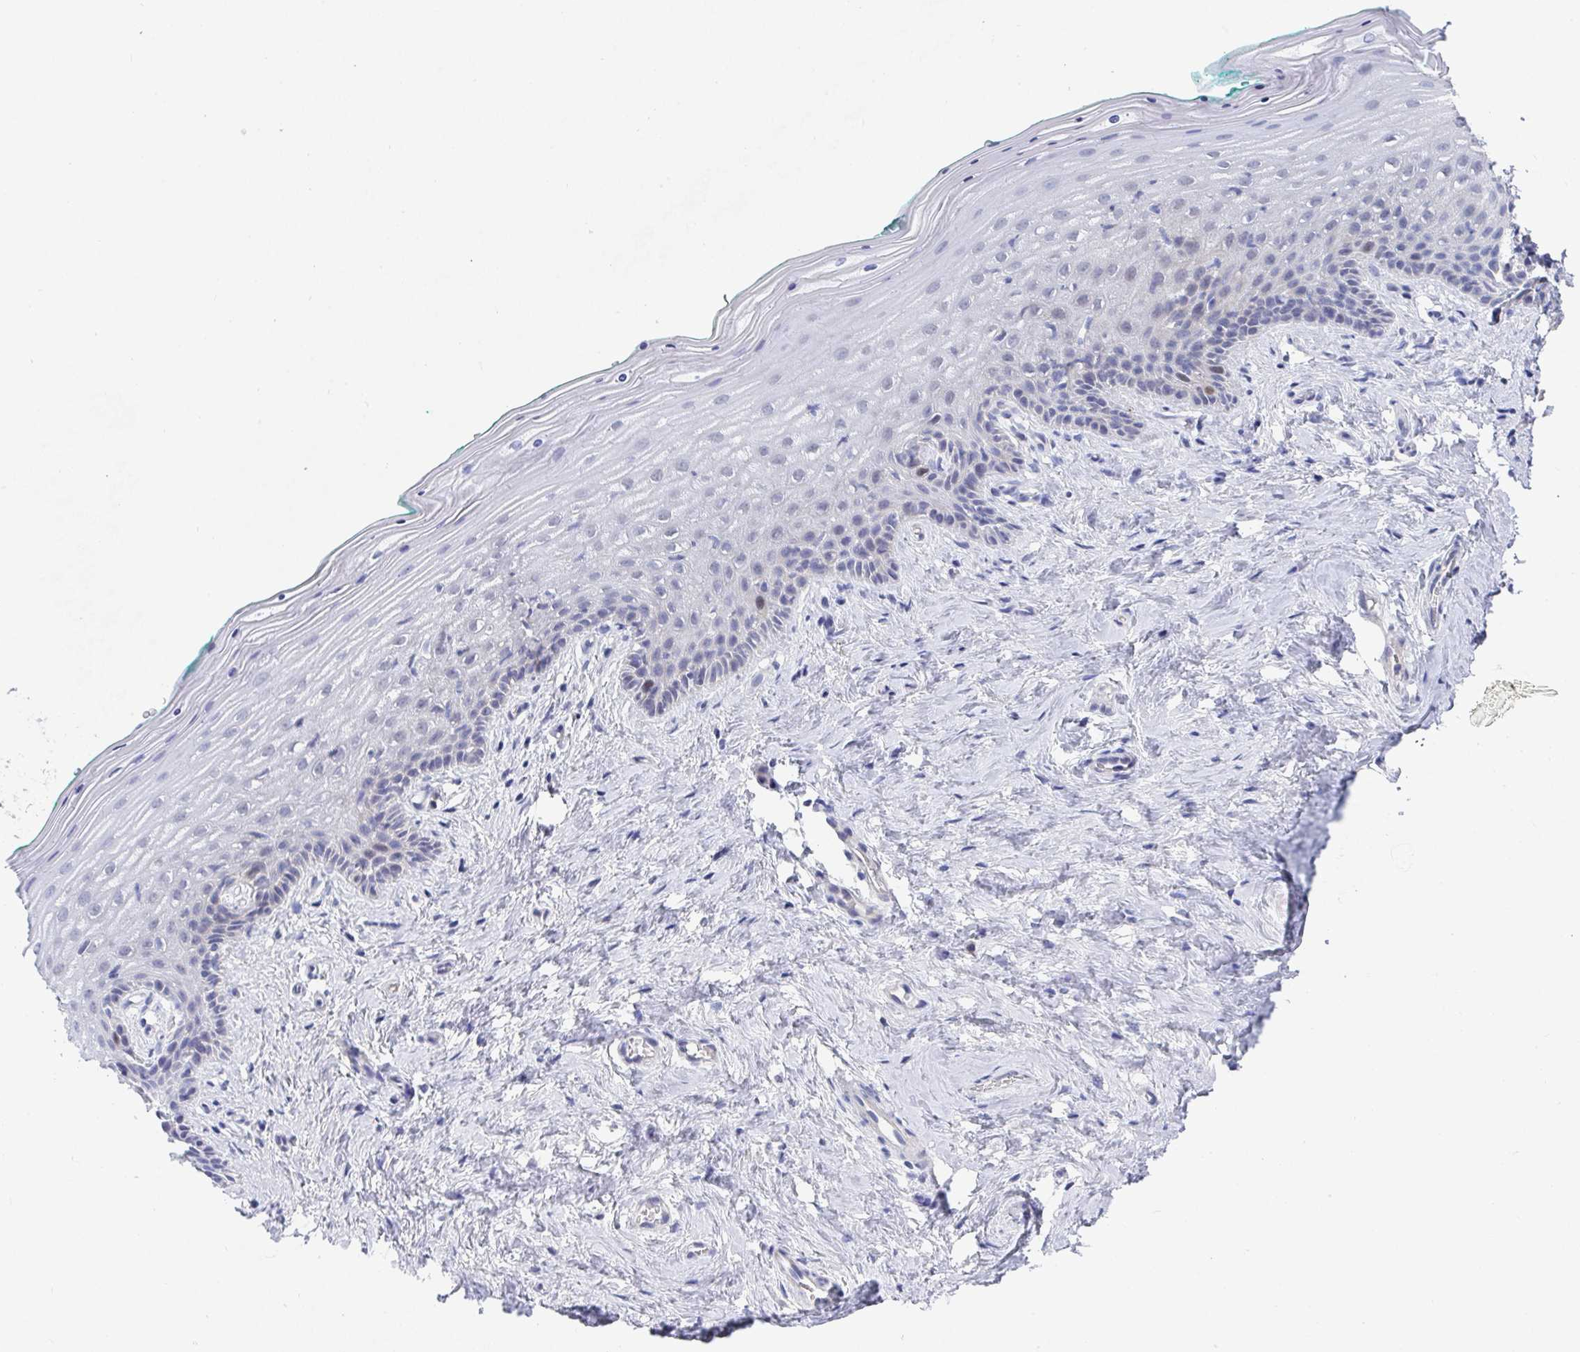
{"staining": {"intensity": "negative", "quantity": "none", "location": "none"}, "tissue": "vagina", "cell_type": "Squamous epithelial cells", "image_type": "normal", "snomed": [{"axis": "morphology", "description": "Normal tissue, NOS"}, {"axis": "topography", "description": "Vagina"}], "caption": "High power microscopy image of an immunohistochemistry (IHC) micrograph of normal vagina, revealing no significant expression in squamous epithelial cells.", "gene": "ATP5F1C", "patient": {"sex": "female", "age": 45}}